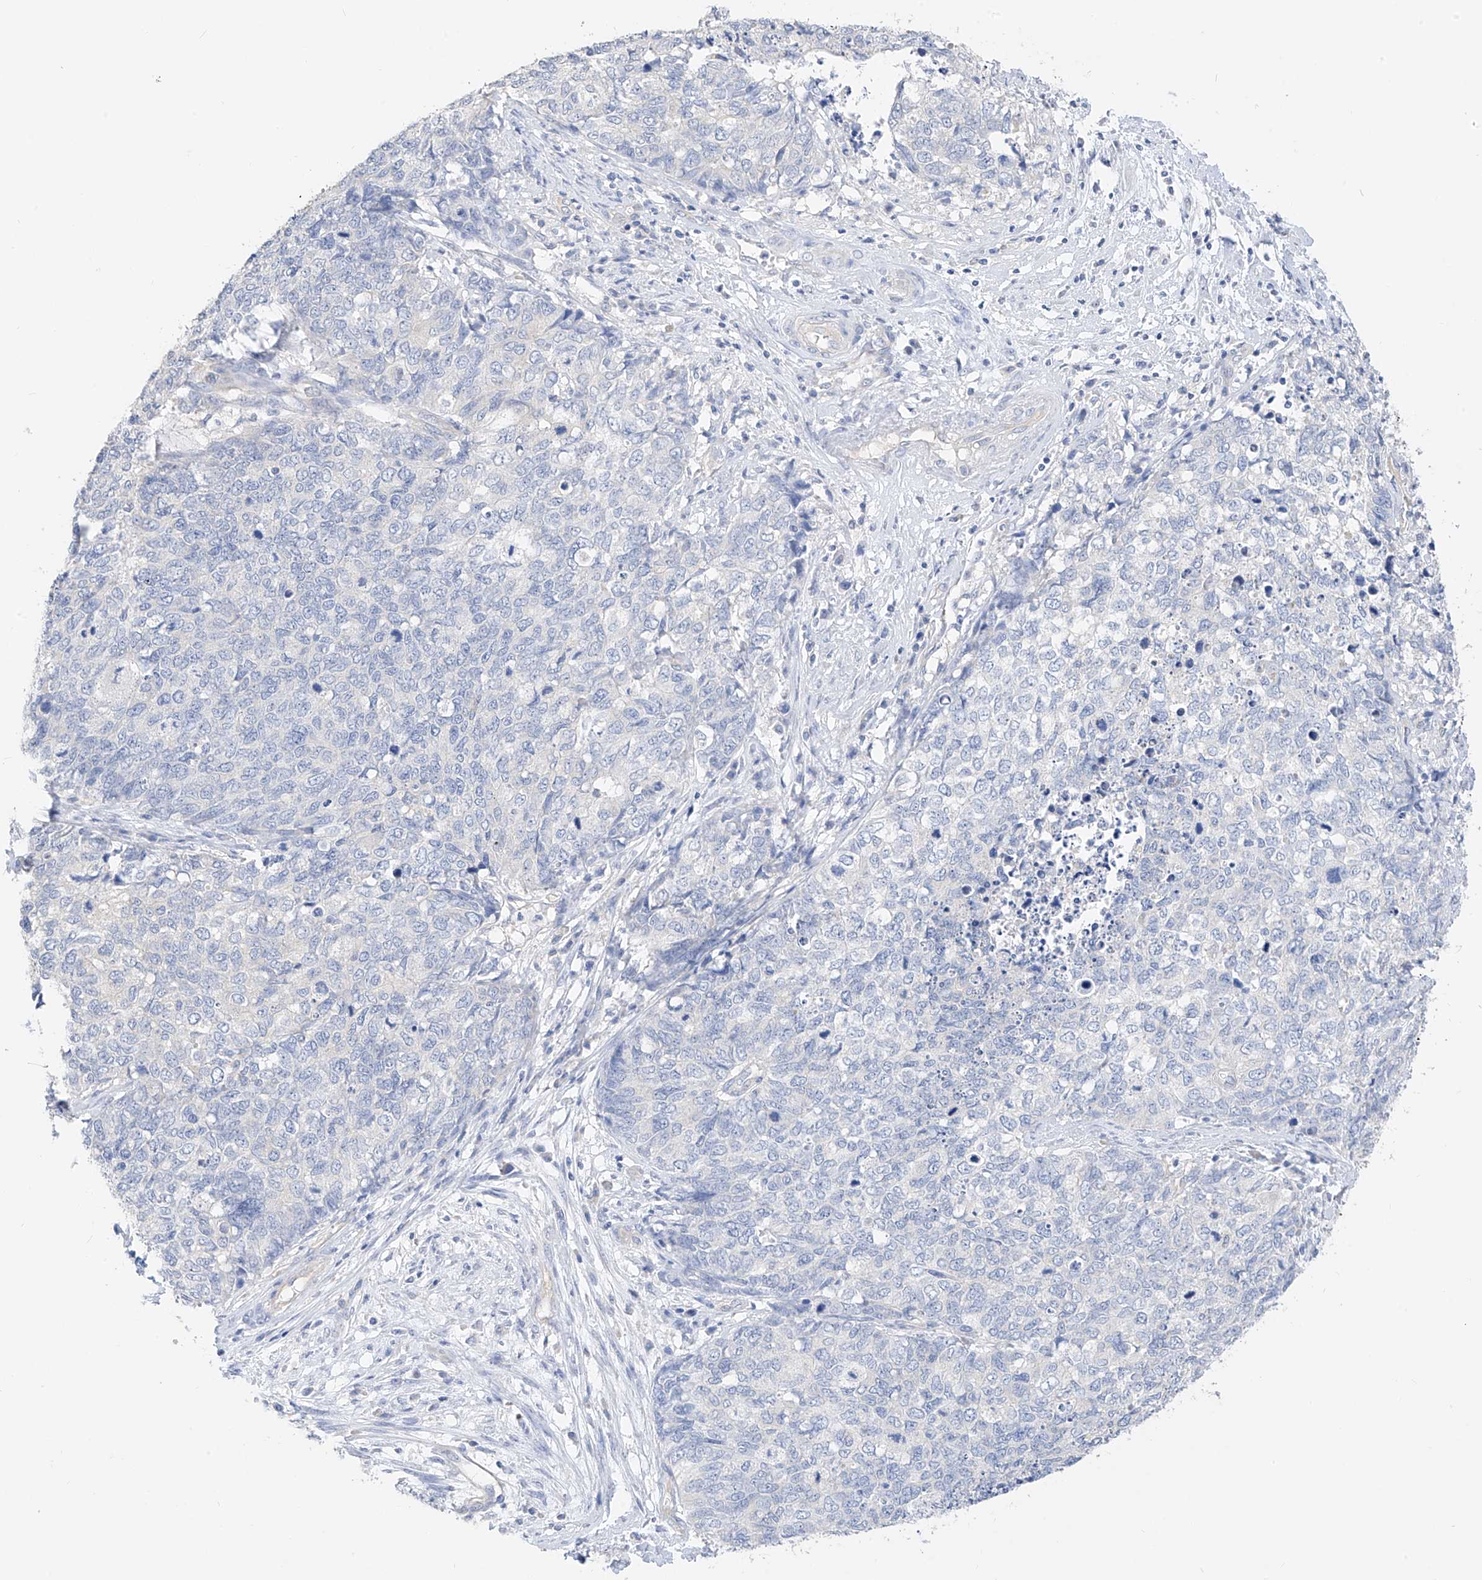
{"staining": {"intensity": "negative", "quantity": "none", "location": "none"}, "tissue": "cervical cancer", "cell_type": "Tumor cells", "image_type": "cancer", "snomed": [{"axis": "morphology", "description": "Squamous cell carcinoma, NOS"}, {"axis": "topography", "description": "Cervix"}], "caption": "Immunohistochemistry of cervical cancer displays no staining in tumor cells. (DAB immunohistochemistry (IHC) with hematoxylin counter stain).", "gene": "ZZEF1", "patient": {"sex": "female", "age": 63}}